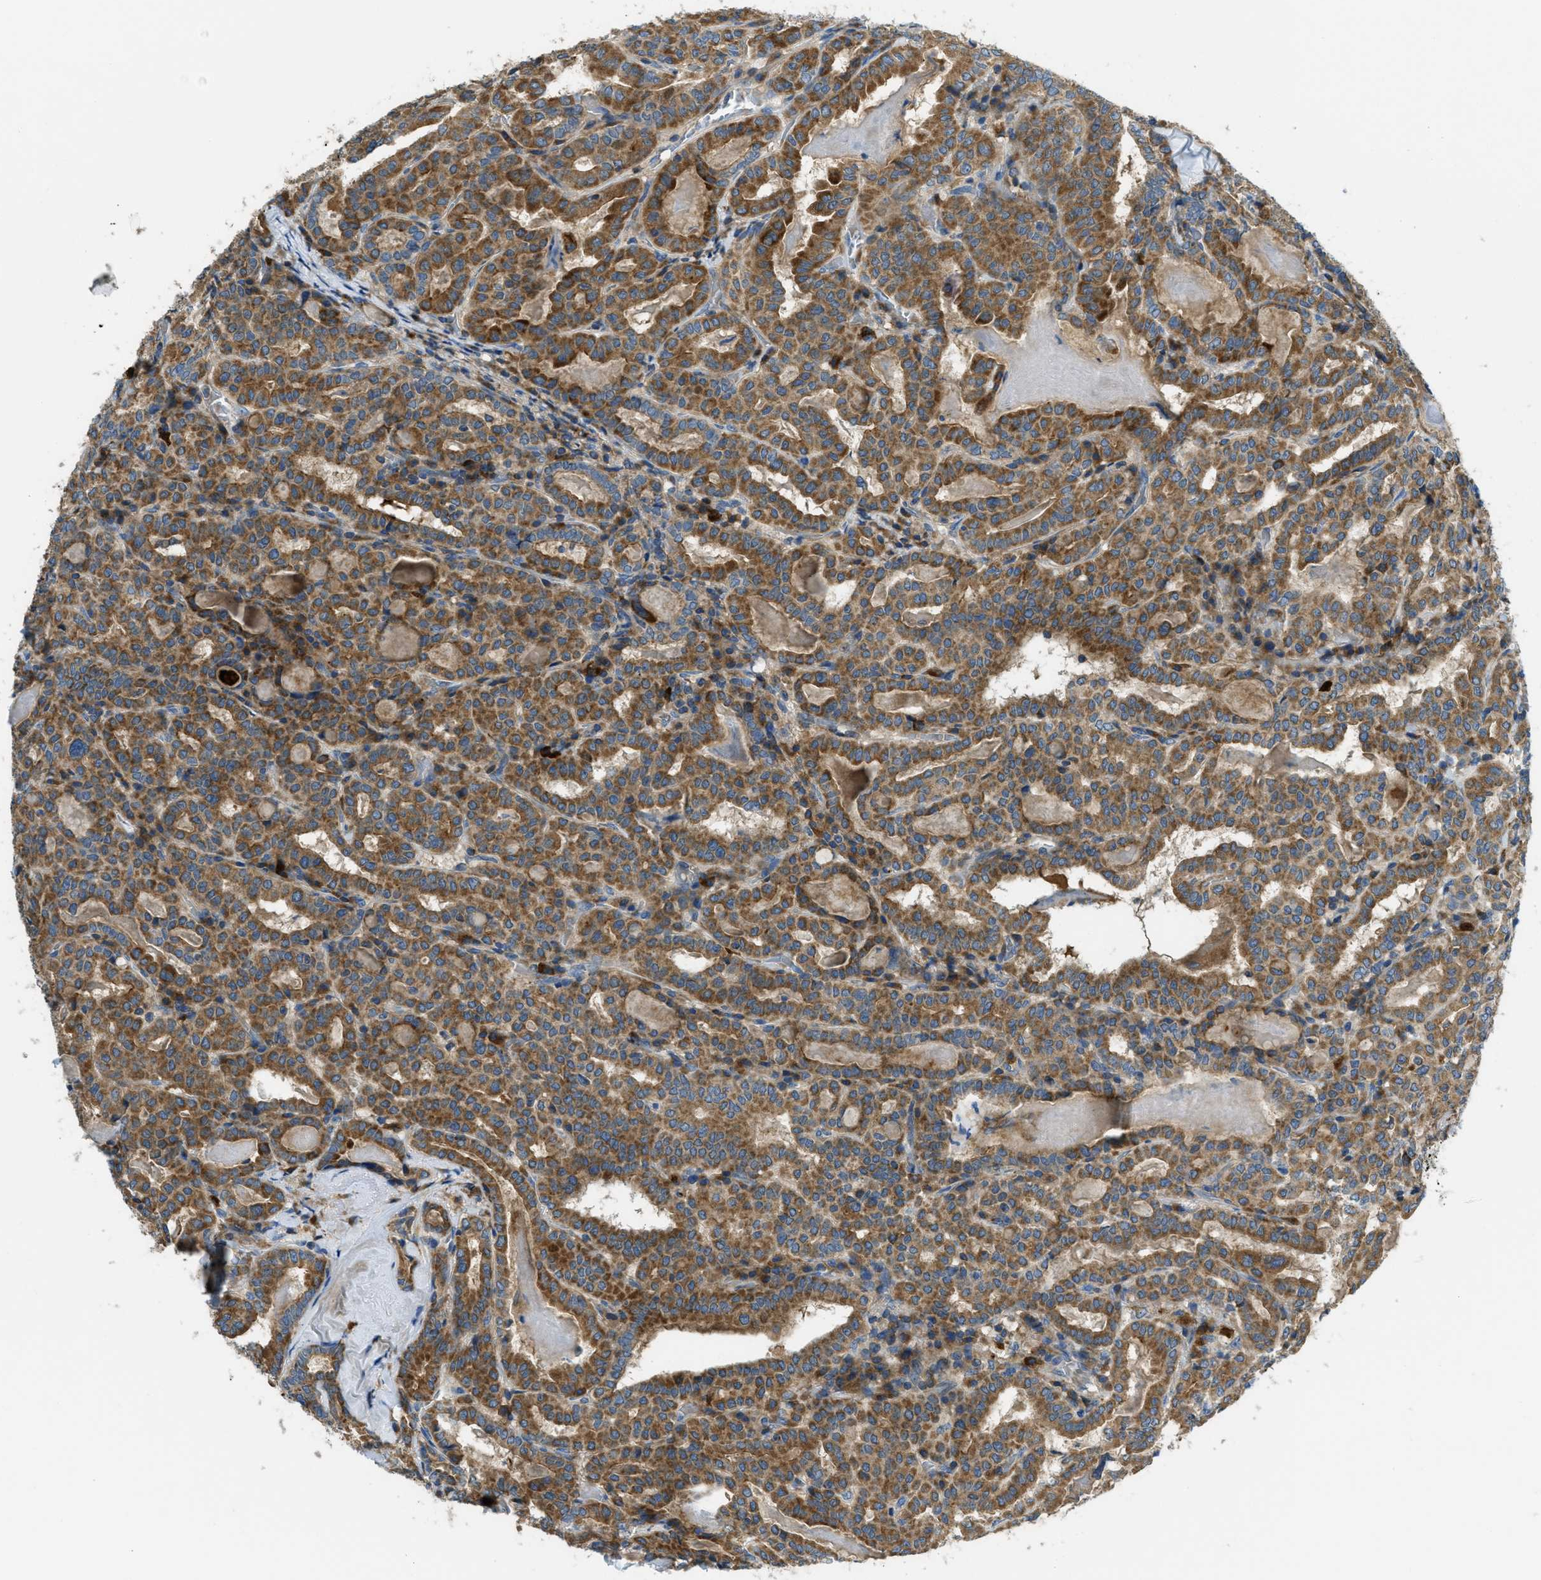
{"staining": {"intensity": "moderate", "quantity": ">75%", "location": "cytoplasmic/membranous"}, "tissue": "thyroid cancer", "cell_type": "Tumor cells", "image_type": "cancer", "snomed": [{"axis": "morphology", "description": "Papillary adenocarcinoma, NOS"}, {"axis": "topography", "description": "Thyroid gland"}], "caption": "High-magnification brightfield microscopy of thyroid cancer stained with DAB (3,3'-diaminobenzidine) (brown) and counterstained with hematoxylin (blue). tumor cells exhibit moderate cytoplasmic/membranous staining is appreciated in approximately>75% of cells. (DAB IHC with brightfield microscopy, high magnification).", "gene": "RFFL", "patient": {"sex": "female", "age": 42}}